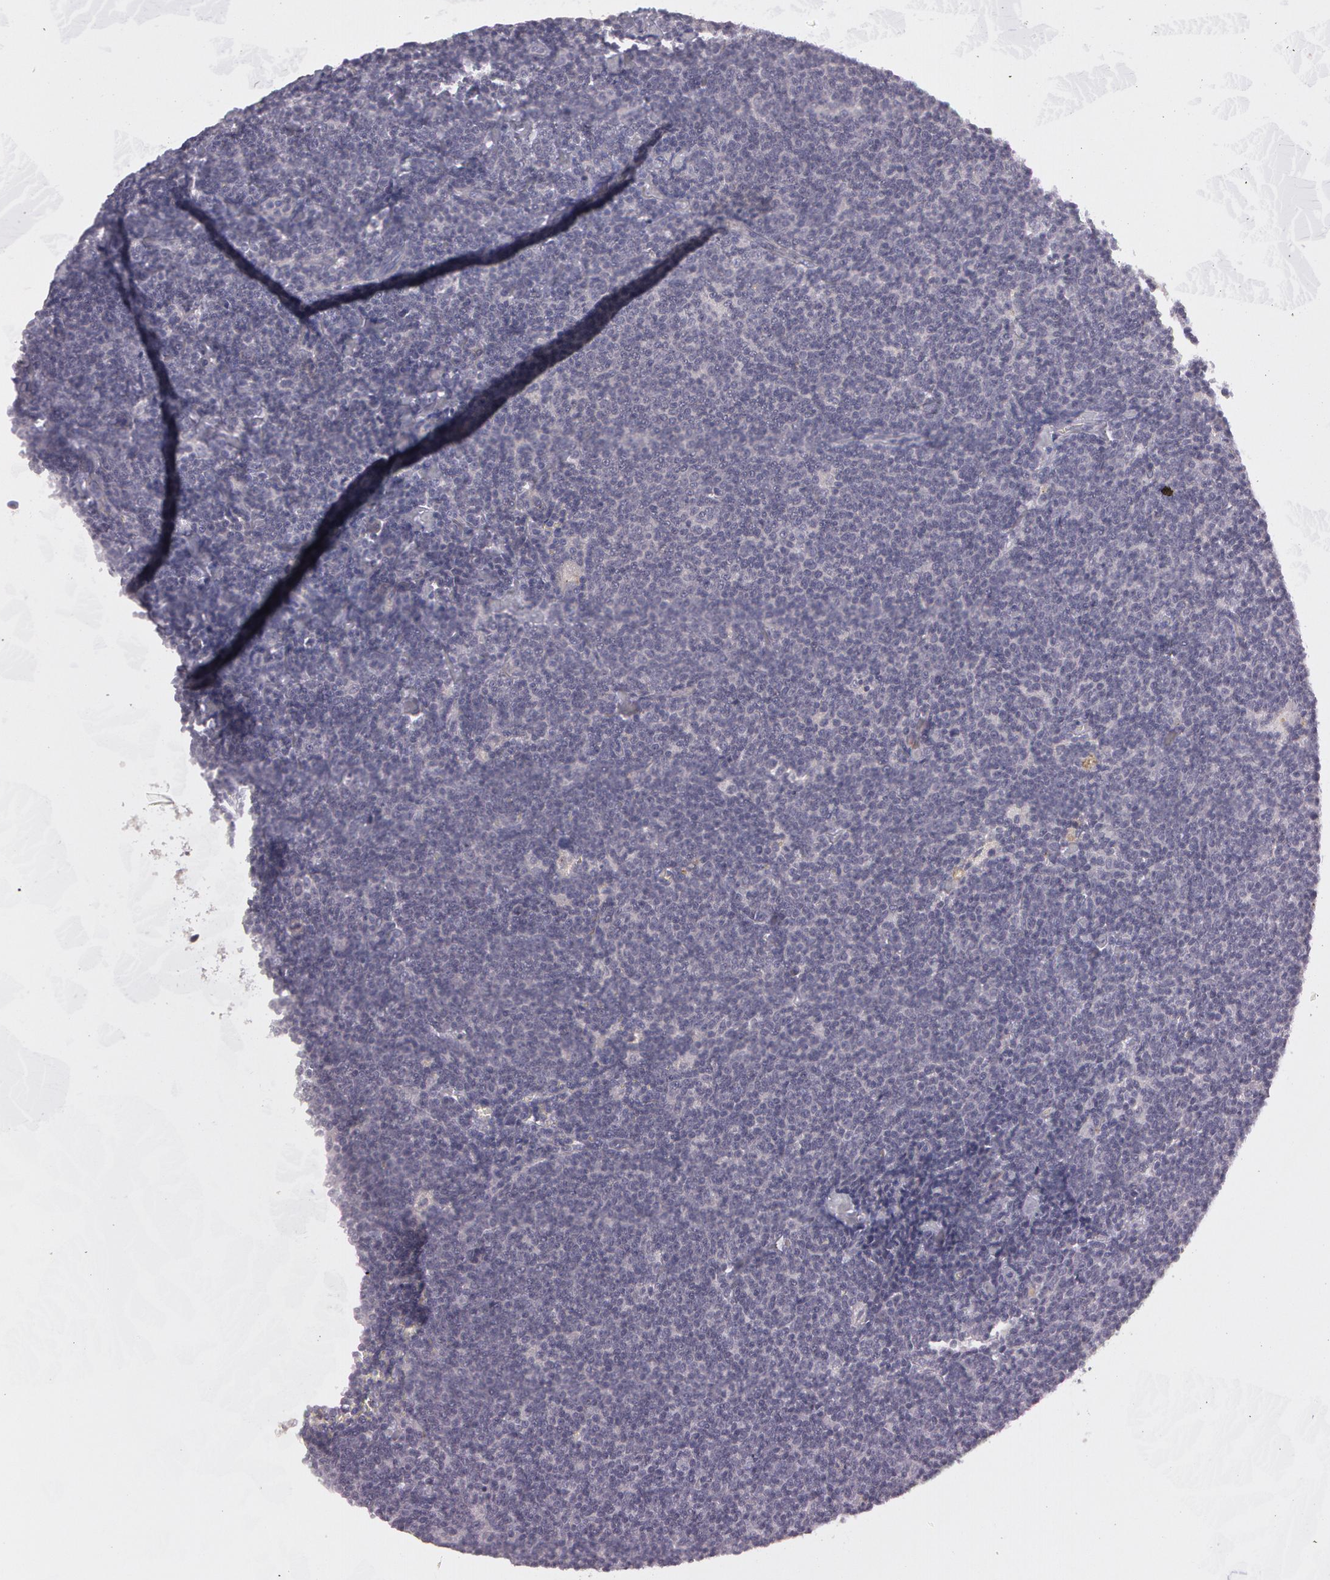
{"staining": {"intensity": "weak", "quantity": "<25%", "location": "cytoplasmic/membranous"}, "tissue": "lymphoma", "cell_type": "Tumor cells", "image_type": "cancer", "snomed": [{"axis": "morphology", "description": "Malignant lymphoma, non-Hodgkin's type, Low grade"}, {"axis": "topography", "description": "Lymph node"}], "caption": "There is no significant positivity in tumor cells of lymphoma. (DAB IHC visualized using brightfield microscopy, high magnification).", "gene": "MXRA5", "patient": {"sex": "male", "age": 65}}